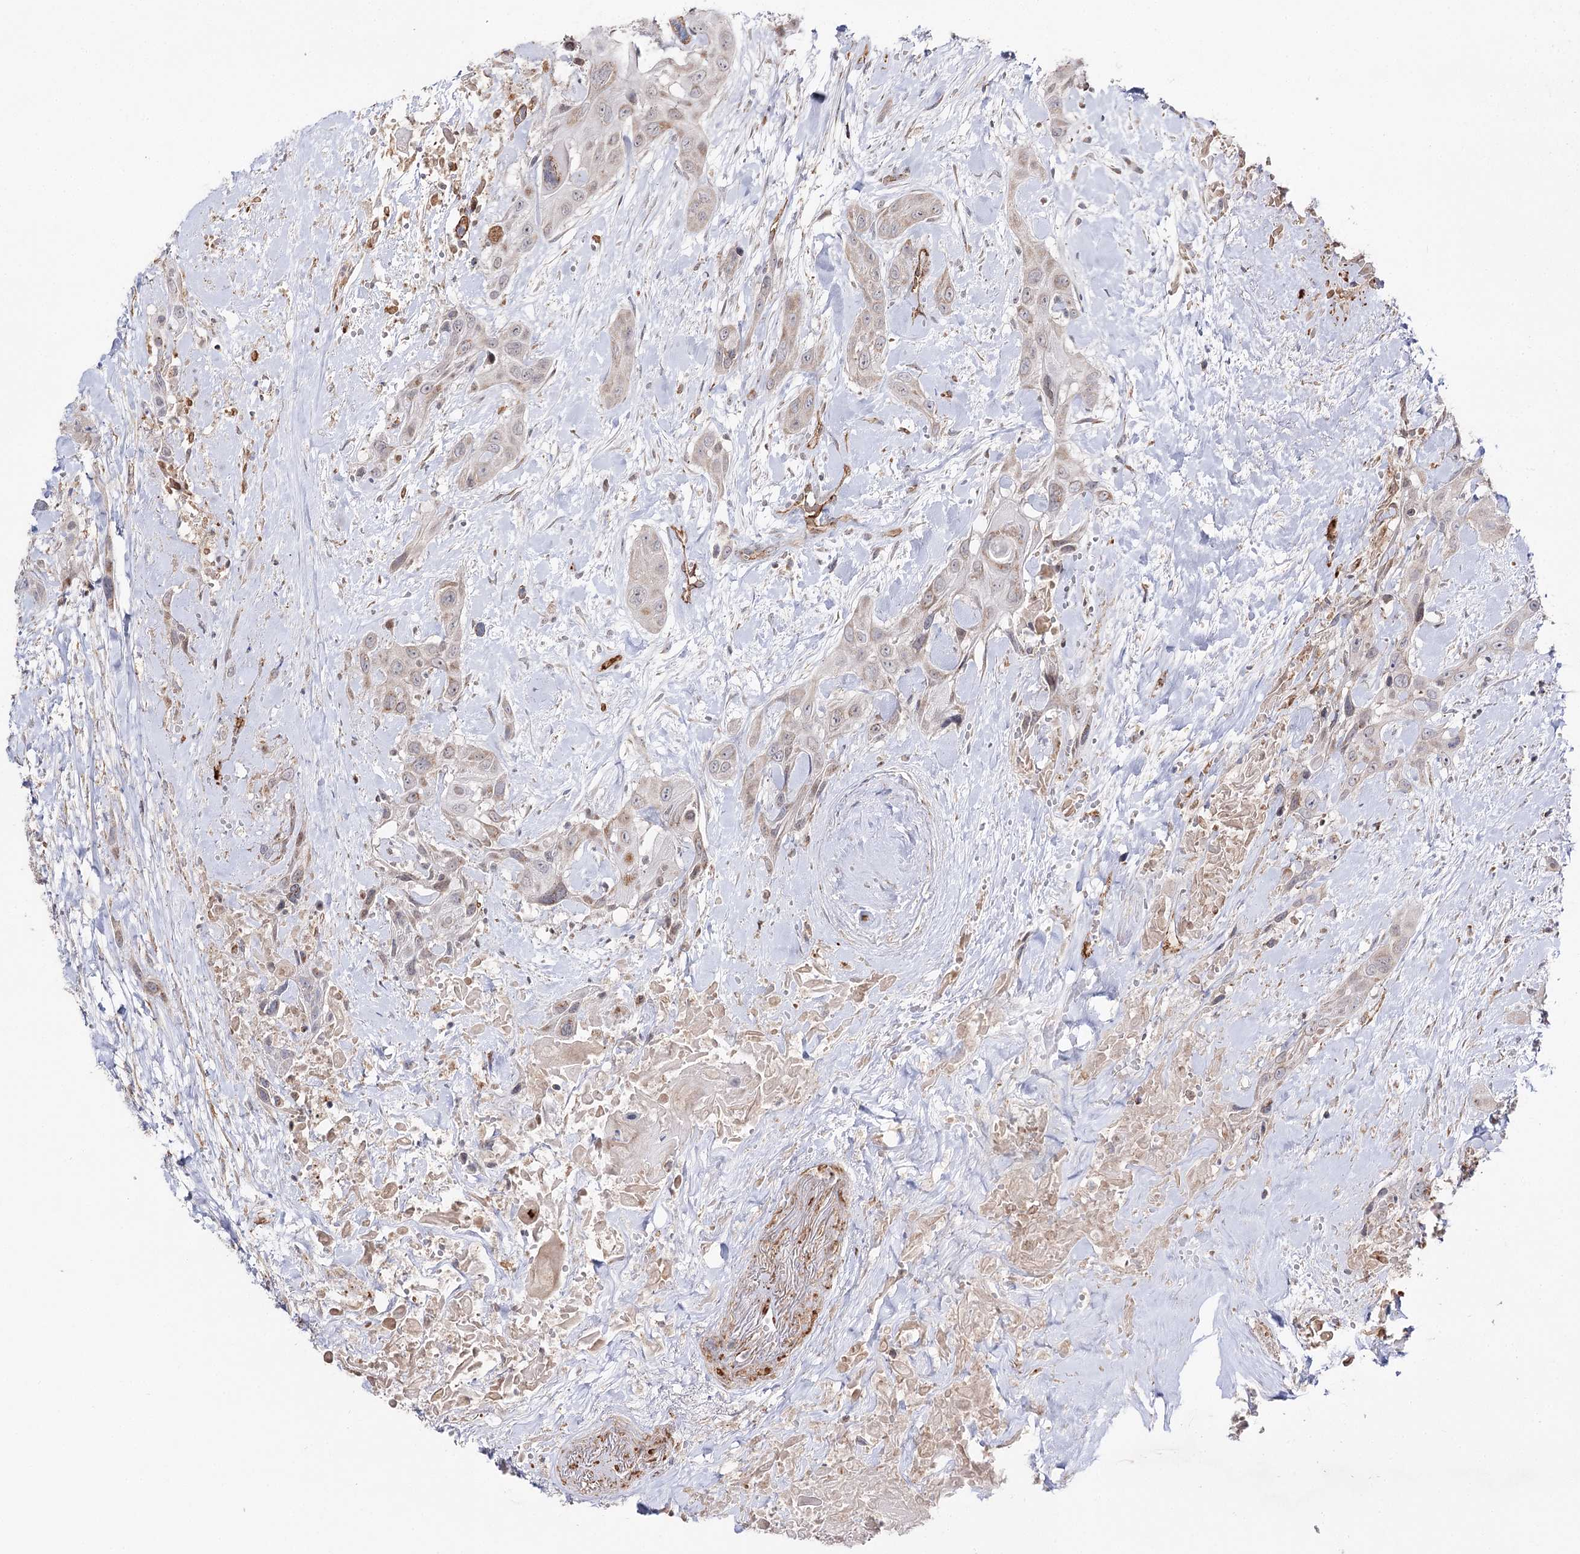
{"staining": {"intensity": "weak", "quantity": "<25%", "location": "cytoplasmic/membranous"}, "tissue": "head and neck cancer", "cell_type": "Tumor cells", "image_type": "cancer", "snomed": [{"axis": "morphology", "description": "Squamous cell carcinoma, NOS"}, {"axis": "topography", "description": "Head-Neck"}], "caption": "A histopathology image of human head and neck squamous cell carcinoma is negative for staining in tumor cells. The staining is performed using DAB brown chromogen with nuclei counter-stained in using hematoxylin.", "gene": "CBR4", "patient": {"sex": "male", "age": 81}}